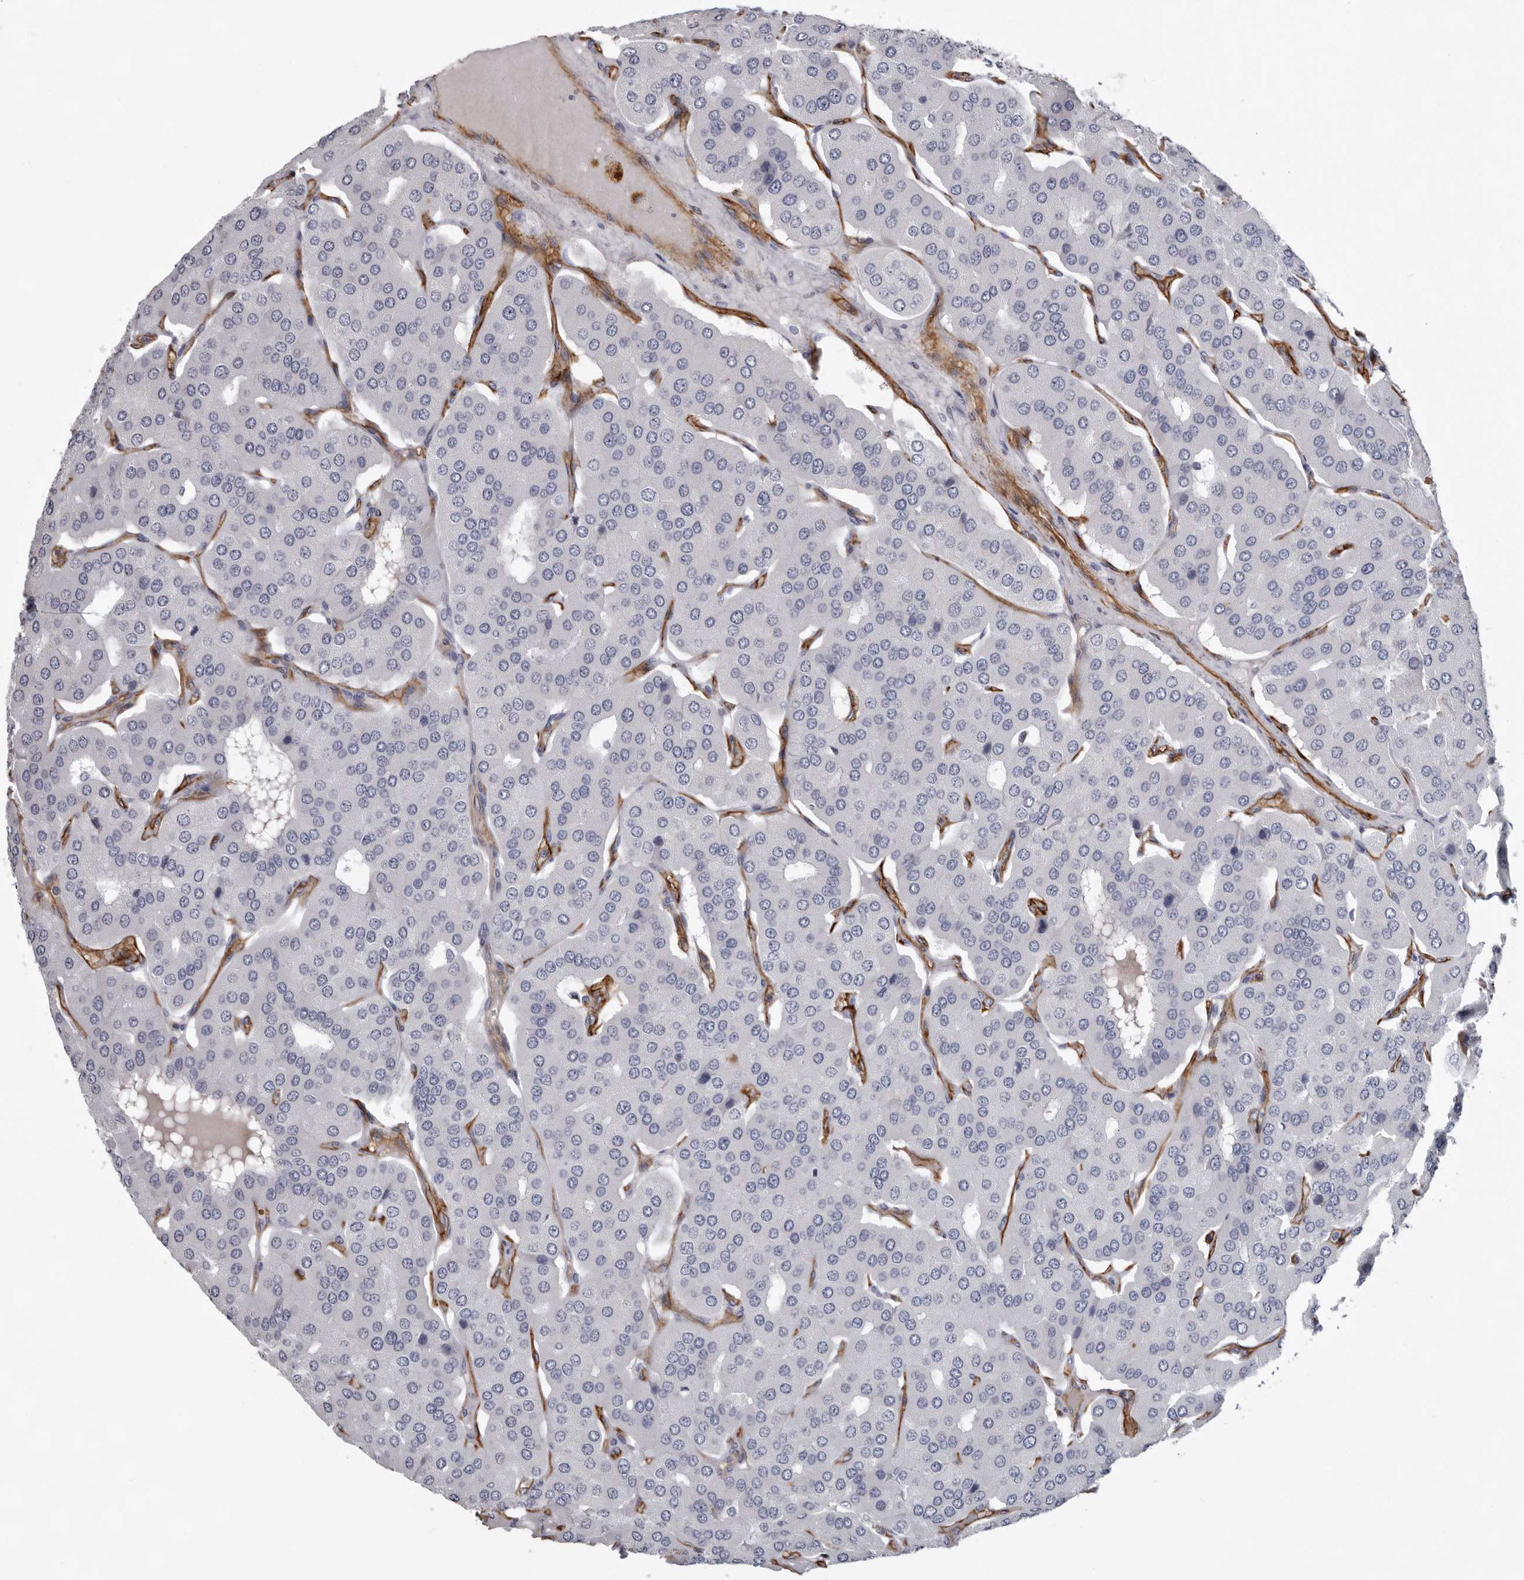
{"staining": {"intensity": "negative", "quantity": "none", "location": "none"}, "tissue": "parathyroid gland", "cell_type": "Glandular cells", "image_type": "normal", "snomed": [{"axis": "morphology", "description": "Normal tissue, NOS"}, {"axis": "morphology", "description": "Adenoma, NOS"}, {"axis": "topography", "description": "Parathyroid gland"}], "caption": "Human parathyroid gland stained for a protein using immunohistochemistry exhibits no positivity in glandular cells.", "gene": "ADGRL4", "patient": {"sex": "female", "age": 86}}